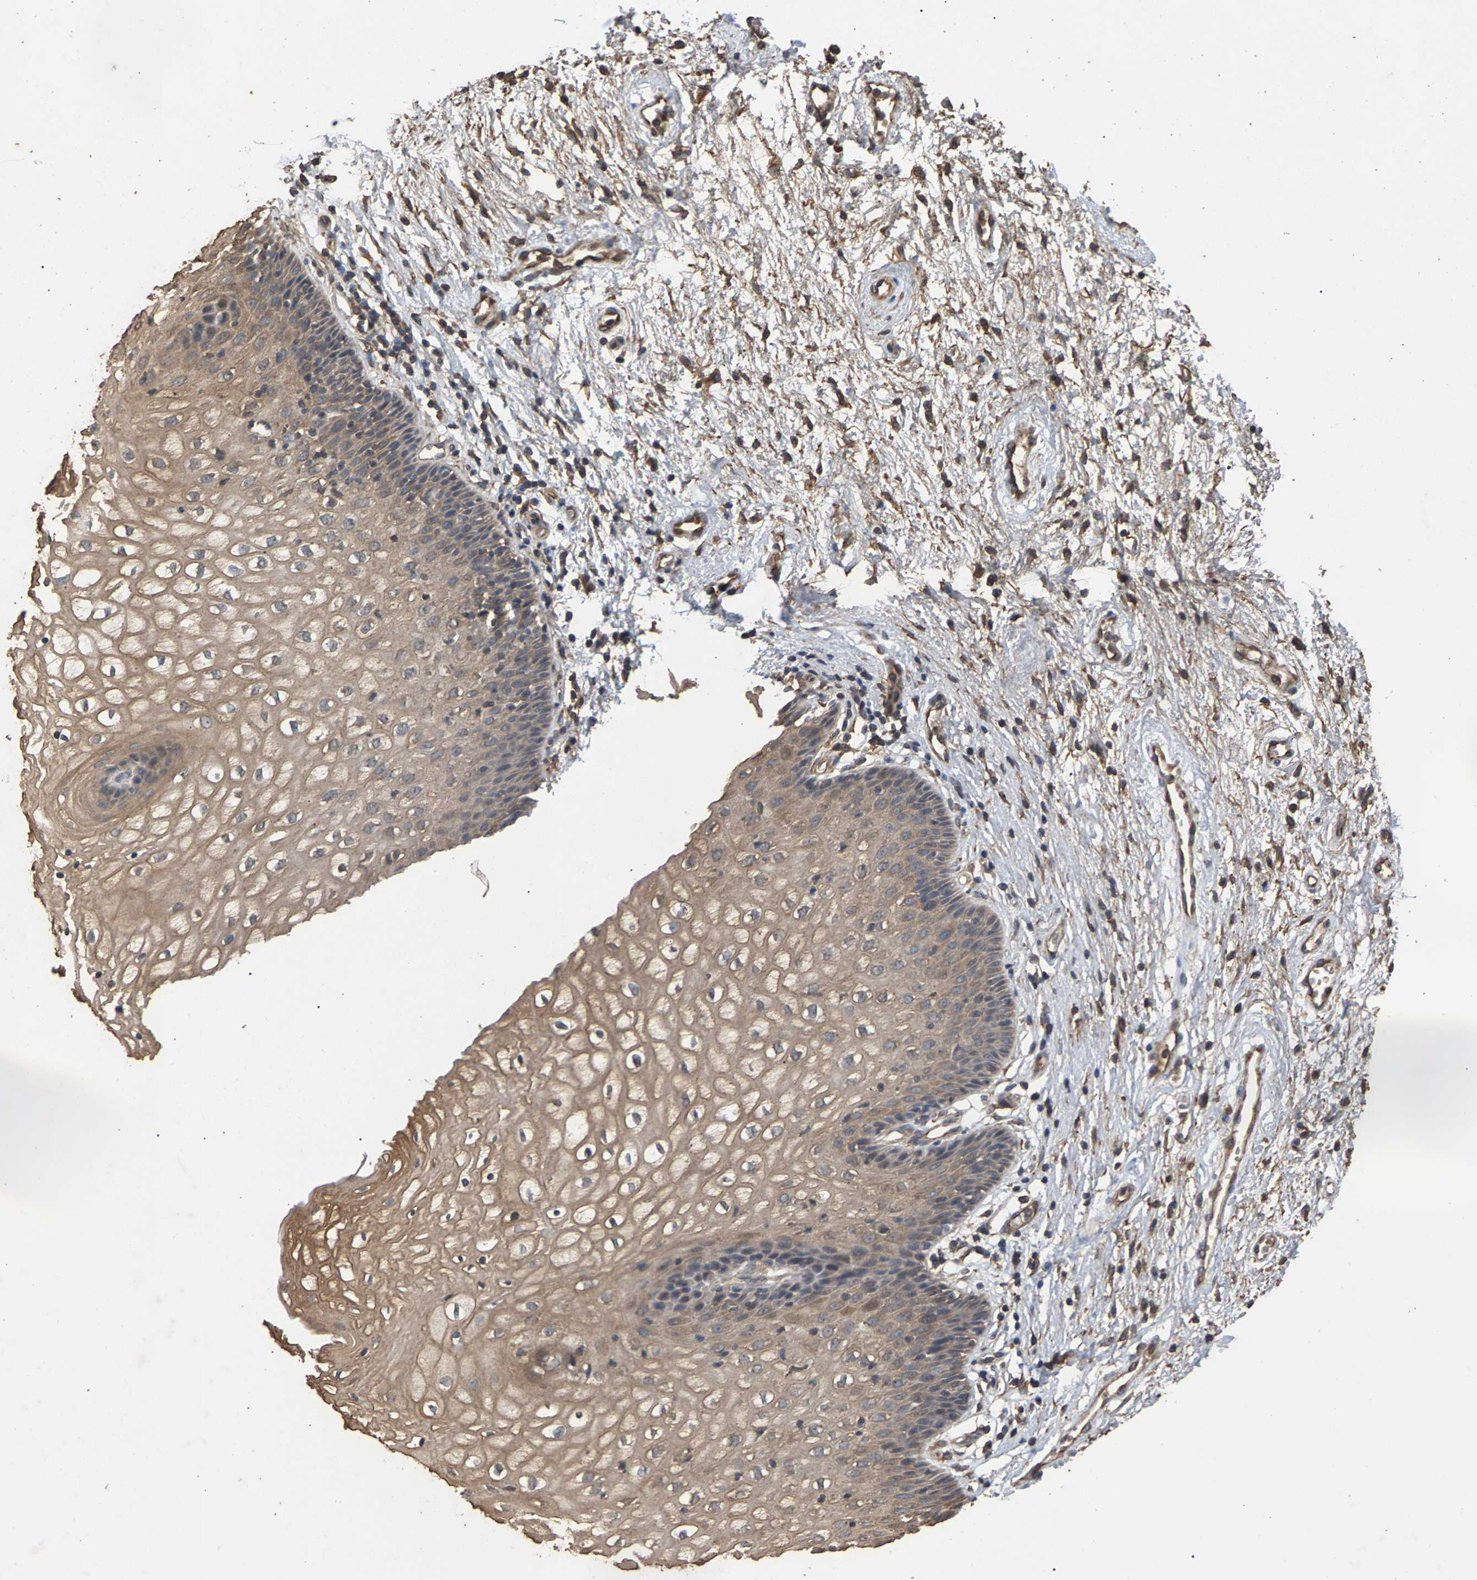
{"staining": {"intensity": "weak", "quantity": ">75%", "location": "cytoplasmic/membranous"}, "tissue": "vagina", "cell_type": "Squamous epithelial cells", "image_type": "normal", "snomed": [{"axis": "morphology", "description": "Normal tissue, NOS"}, {"axis": "topography", "description": "Vagina"}], "caption": "The micrograph displays staining of unremarkable vagina, revealing weak cytoplasmic/membranous protein positivity (brown color) within squamous epithelial cells. (Brightfield microscopy of DAB IHC at high magnification).", "gene": "HTRA3", "patient": {"sex": "female", "age": 34}}